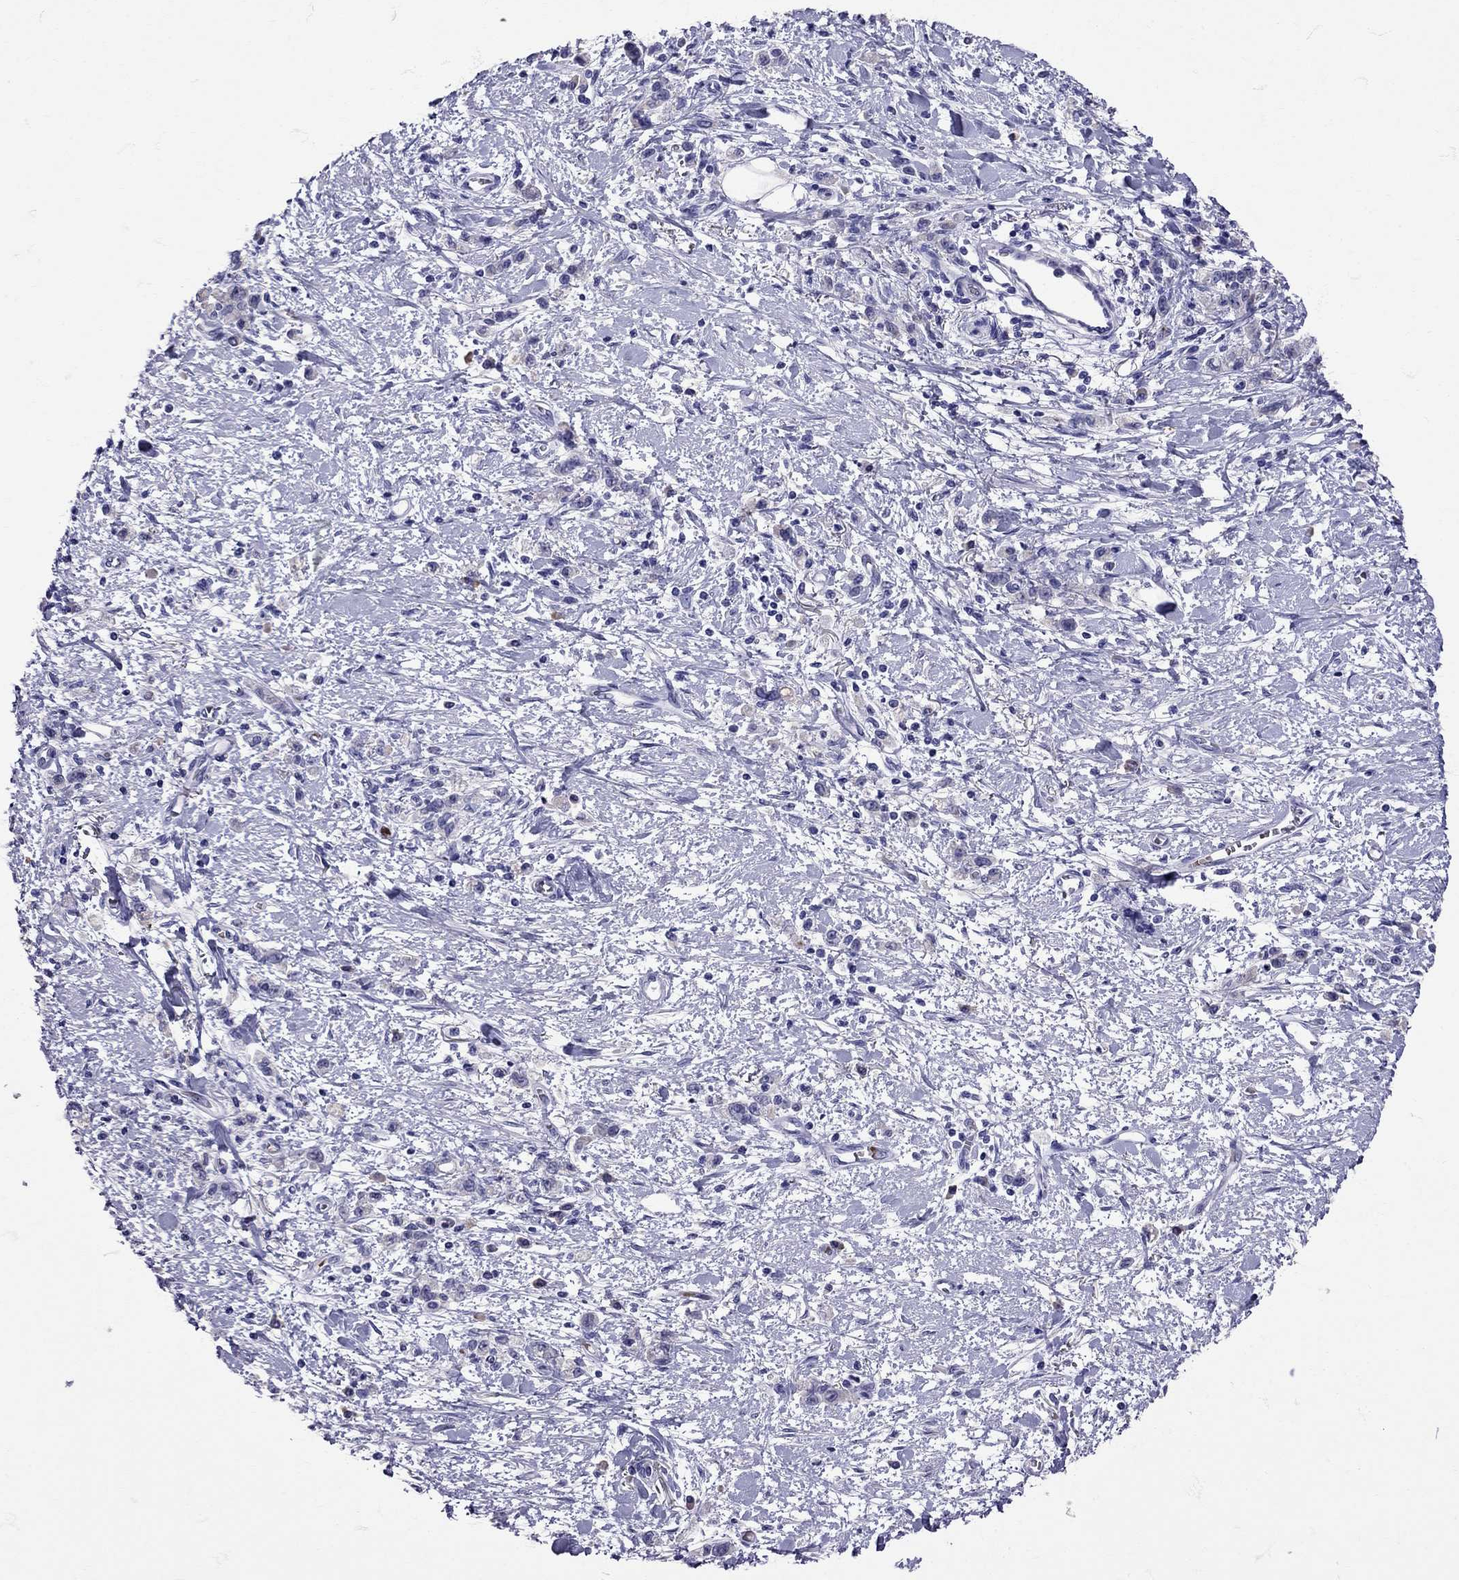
{"staining": {"intensity": "negative", "quantity": "none", "location": "none"}, "tissue": "stomach cancer", "cell_type": "Tumor cells", "image_type": "cancer", "snomed": [{"axis": "morphology", "description": "Adenocarcinoma, NOS"}, {"axis": "topography", "description": "Stomach"}], "caption": "Photomicrograph shows no protein staining in tumor cells of adenocarcinoma (stomach) tissue. The staining was performed using DAB to visualize the protein expression in brown, while the nuclei were stained in blue with hematoxylin (Magnification: 20x).", "gene": "TBR1", "patient": {"sex": "male", "age": 77}}